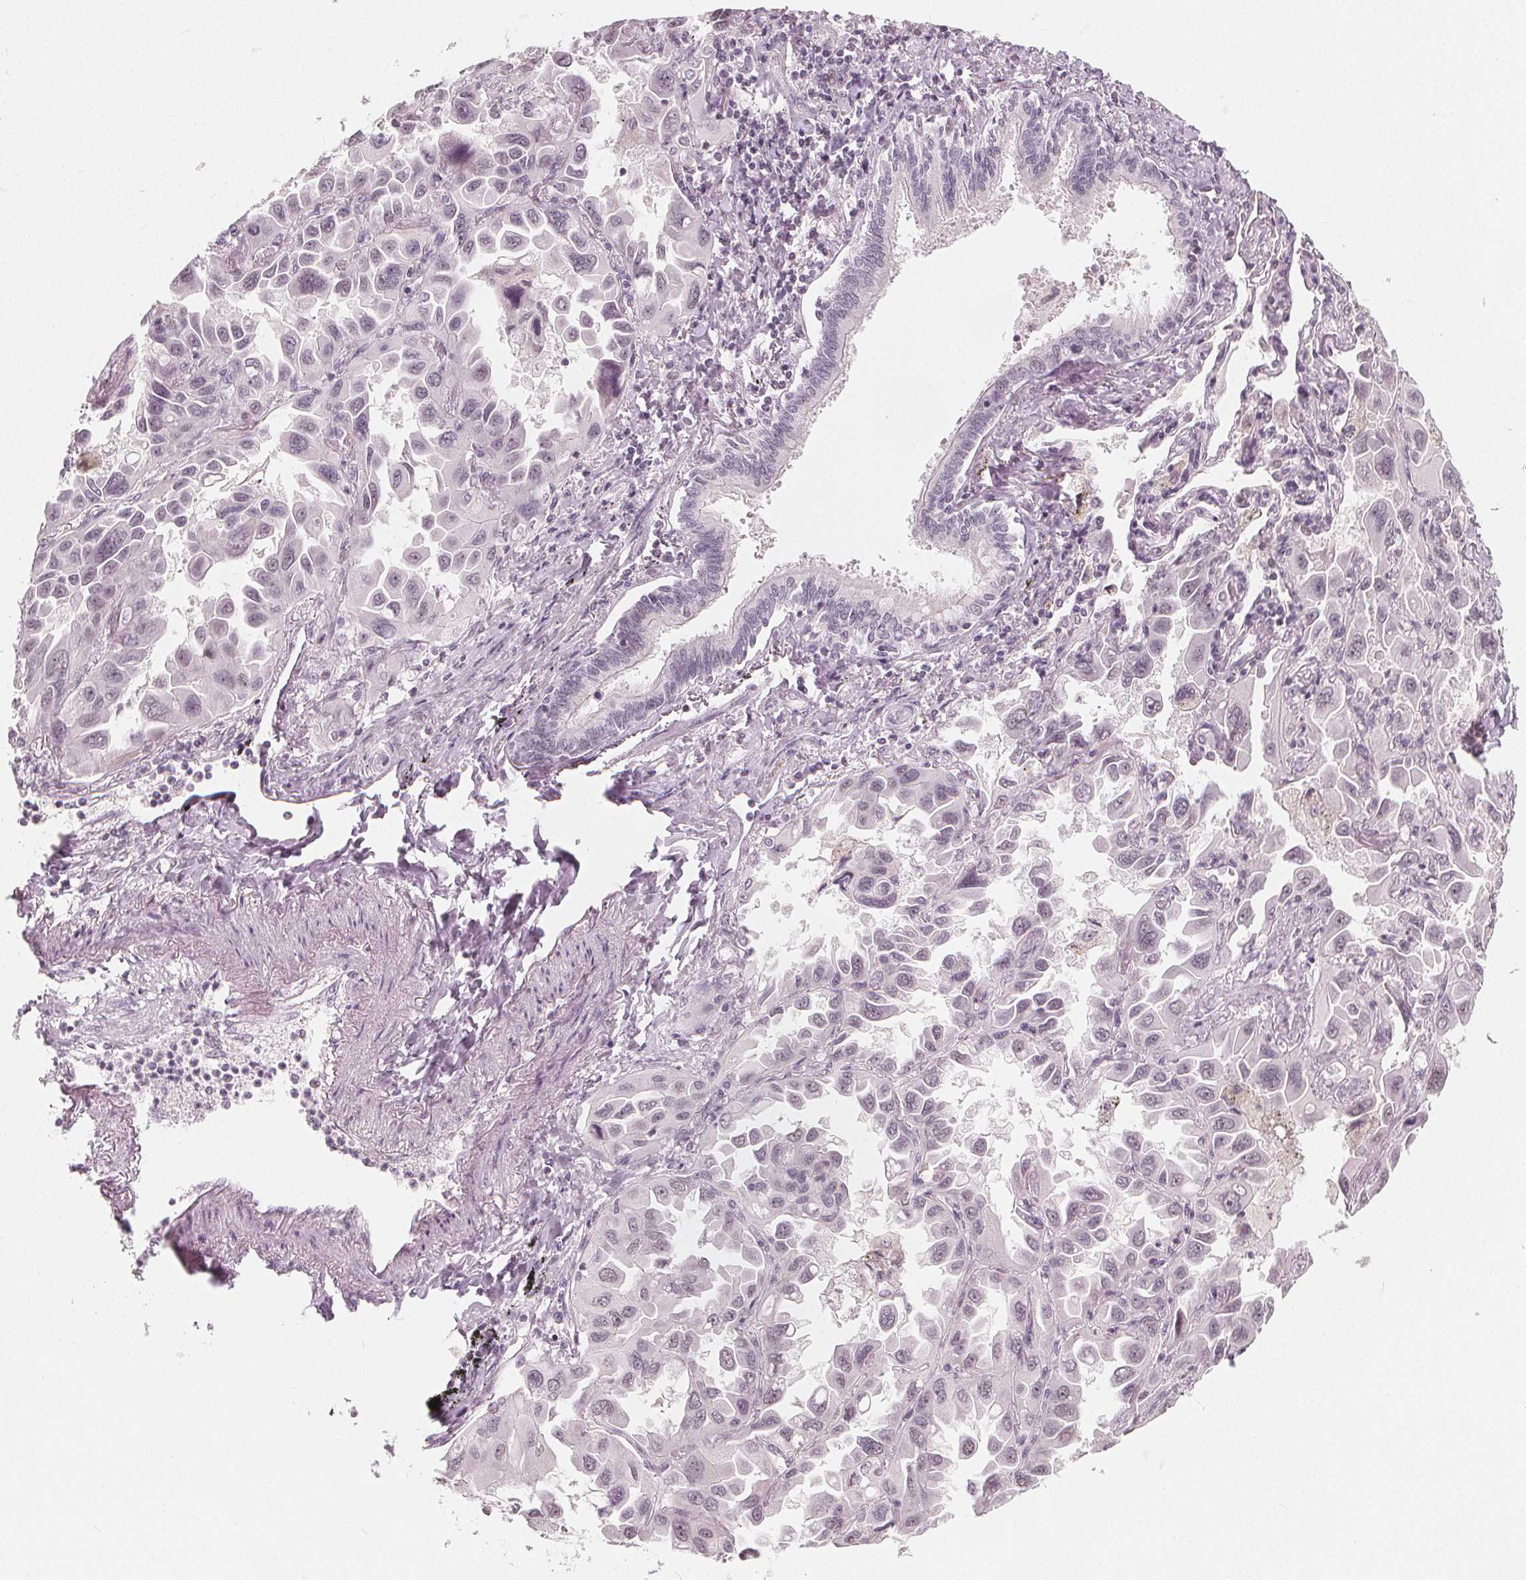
{"staining": {"intensity": "negative", "quantity": "none", "location": "none"}, "tissue": "lung cancer", "cell_type": "Tumor cells", "image_type": "cancer", "snomed": [{"axis": "morphology", "description": "Adenocarcinoma, NOS"}, {"axis": "topography", "description": "Lung"}], "caption": "Tumor cells are negative for protein expression in human lung cancer (adenocarcinoma). (DAB (3,3'-diaminobenzidine) IHC visualized using brightfield microscopy, high magnification).", "gene": "NUP210L", "patient": {"sex": "male", "age": 64}}